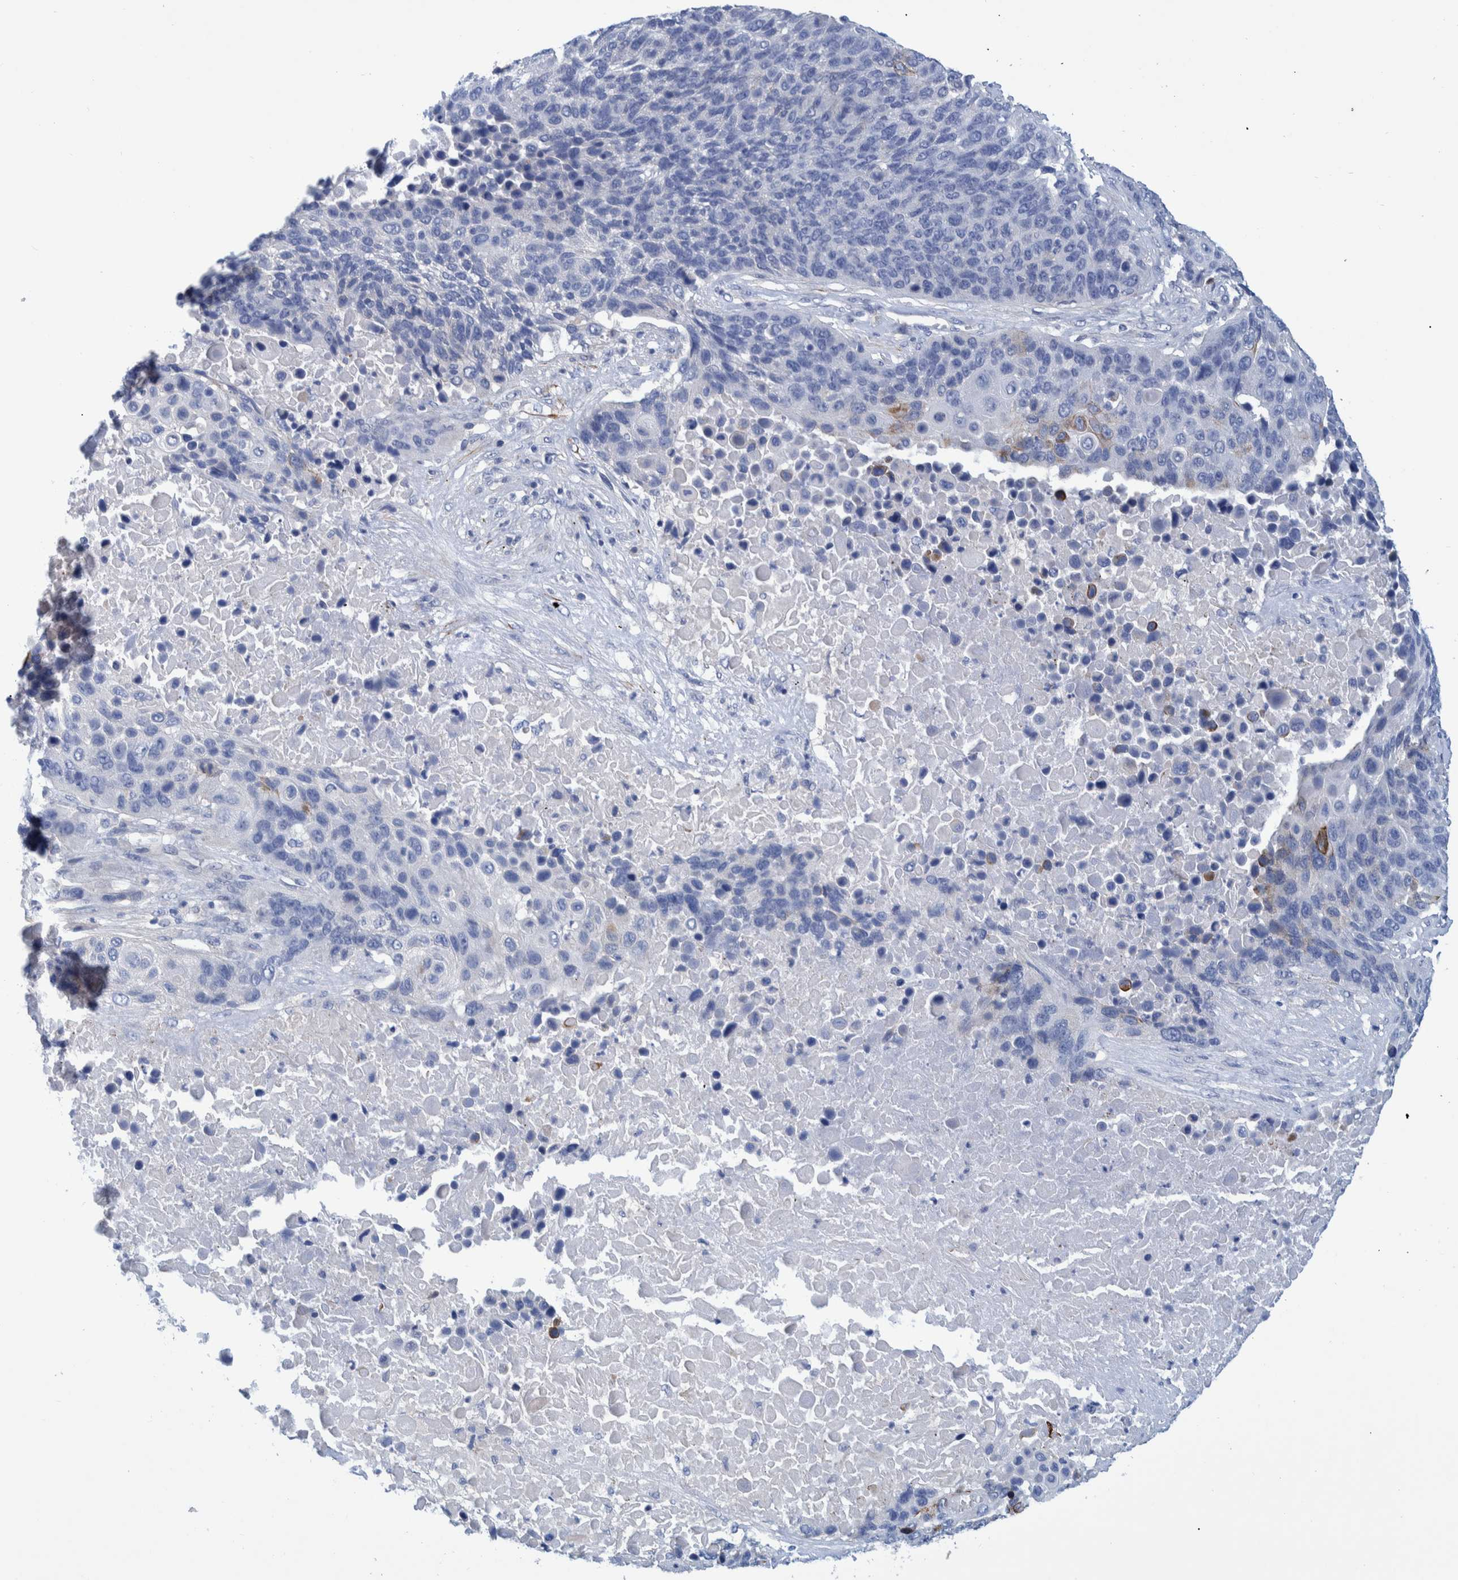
{"staining": {"intensity": "weak", "quantity": "<25%", "location": "cytoplasmic/membranous"}, "tissue": "lung cancer", "cell_type": "Tumor cells", "image_type": "cancer", "snomed": [{"axis": "morphology", "description": "Squamous cell carcinoma, NOS"}, {"axis": "topography", "description": "Lung"}], "caption": "Image shows no significant protein expression in tumor cells of lung cancer.", "gene": "MKS1", "patient": {"sex": "male", "age": 66}}